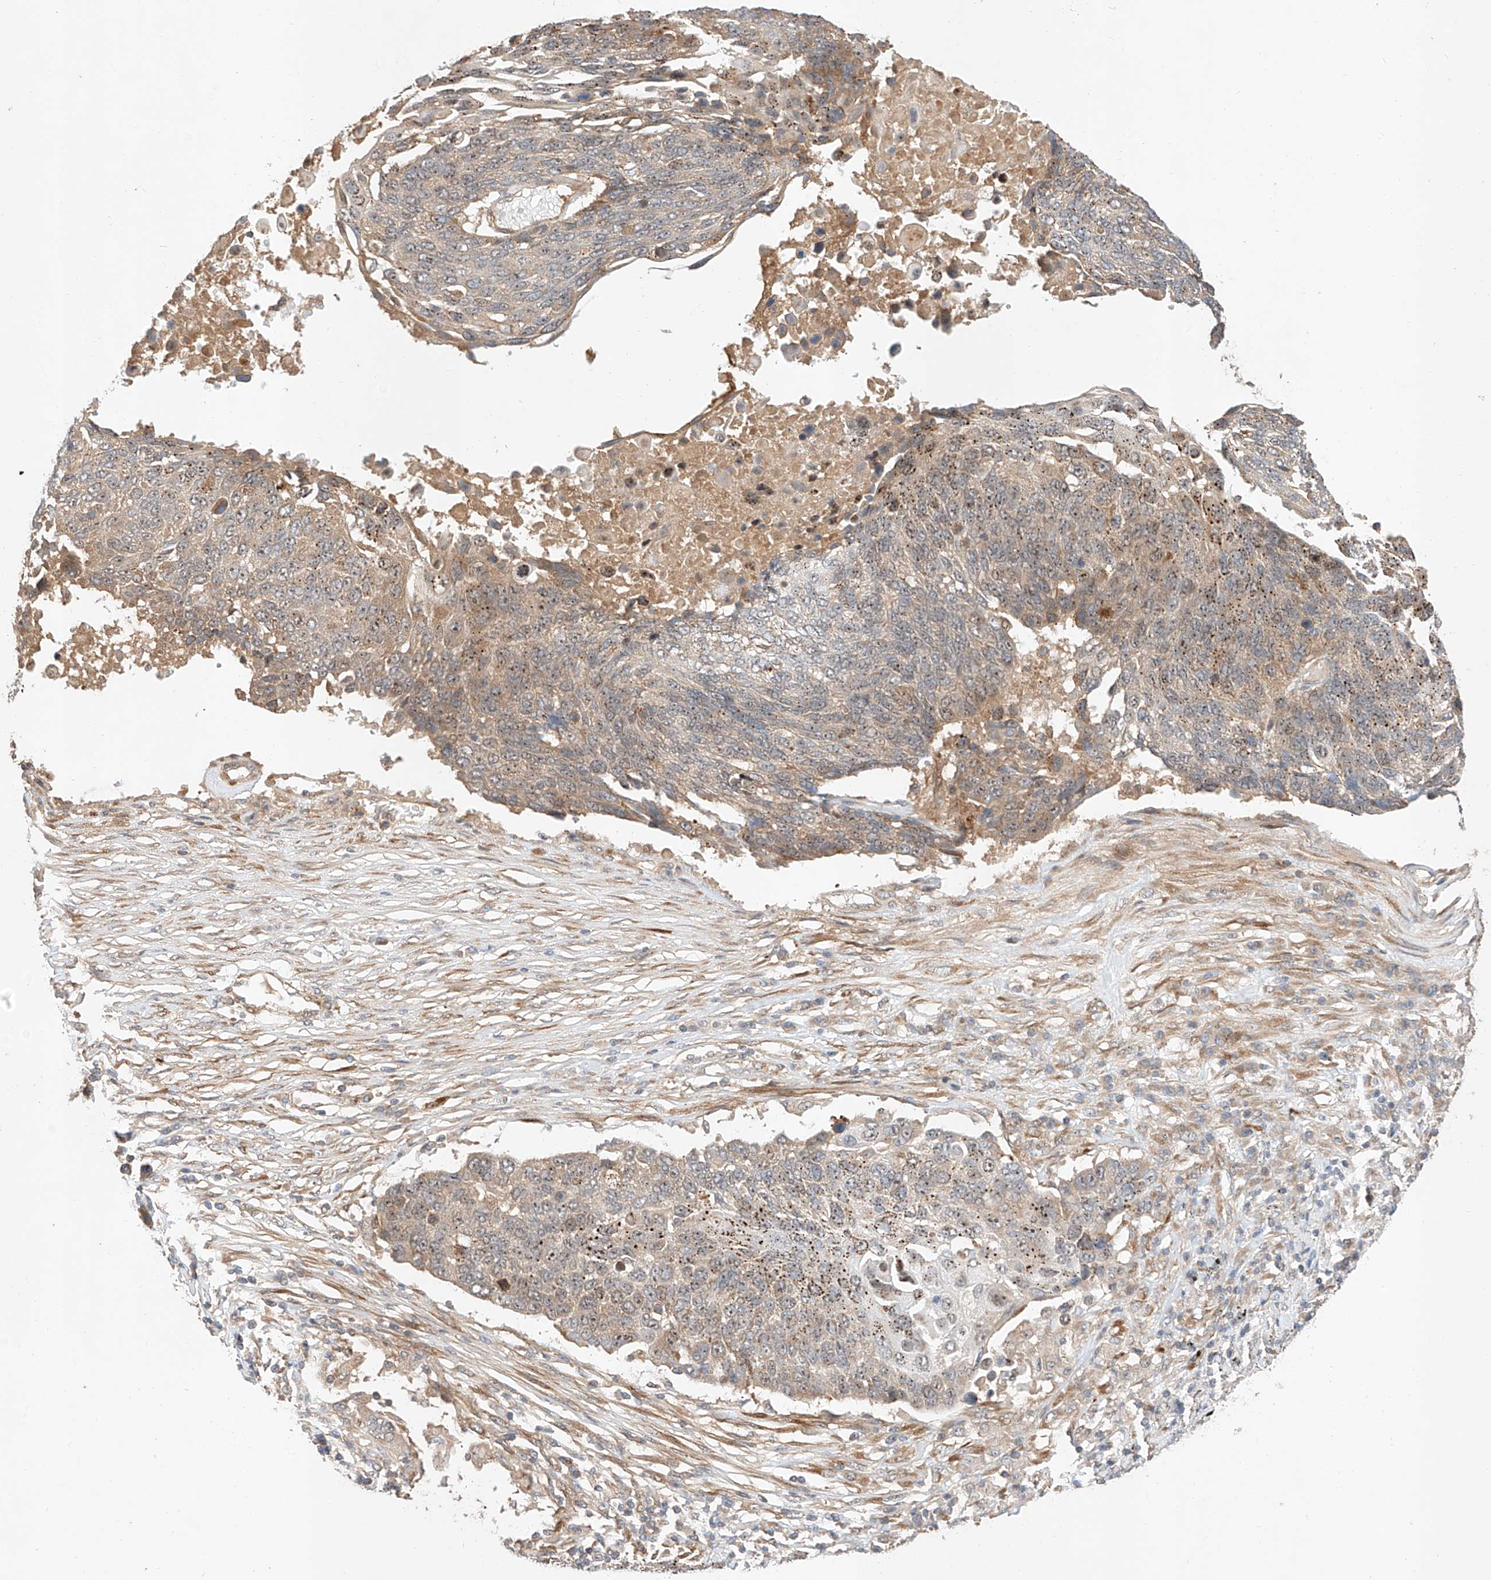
{"staining": {"intensity": "moderate", "quantity": ">75%", "location": "cytoplasmic/membranous,nuclear"}, "tissue": "lung cancer", "cell_type": "Tumor cells", "image_type": "cancer", "snomed": [{"axis": "morphology", "description": "Squamous cell carcinoma, NOS"}, {"axis": "topography", "description": "Lung"}], "caption": "Brown immunohistochemical staining in human squamous cell carcinoma (lung) shows moderate cytoplasmic/membranous and nuclear positivity in approximately >75% of tumor cells.", "gene": "RAB23", "patient": {"sex": "male", "age": 66}}